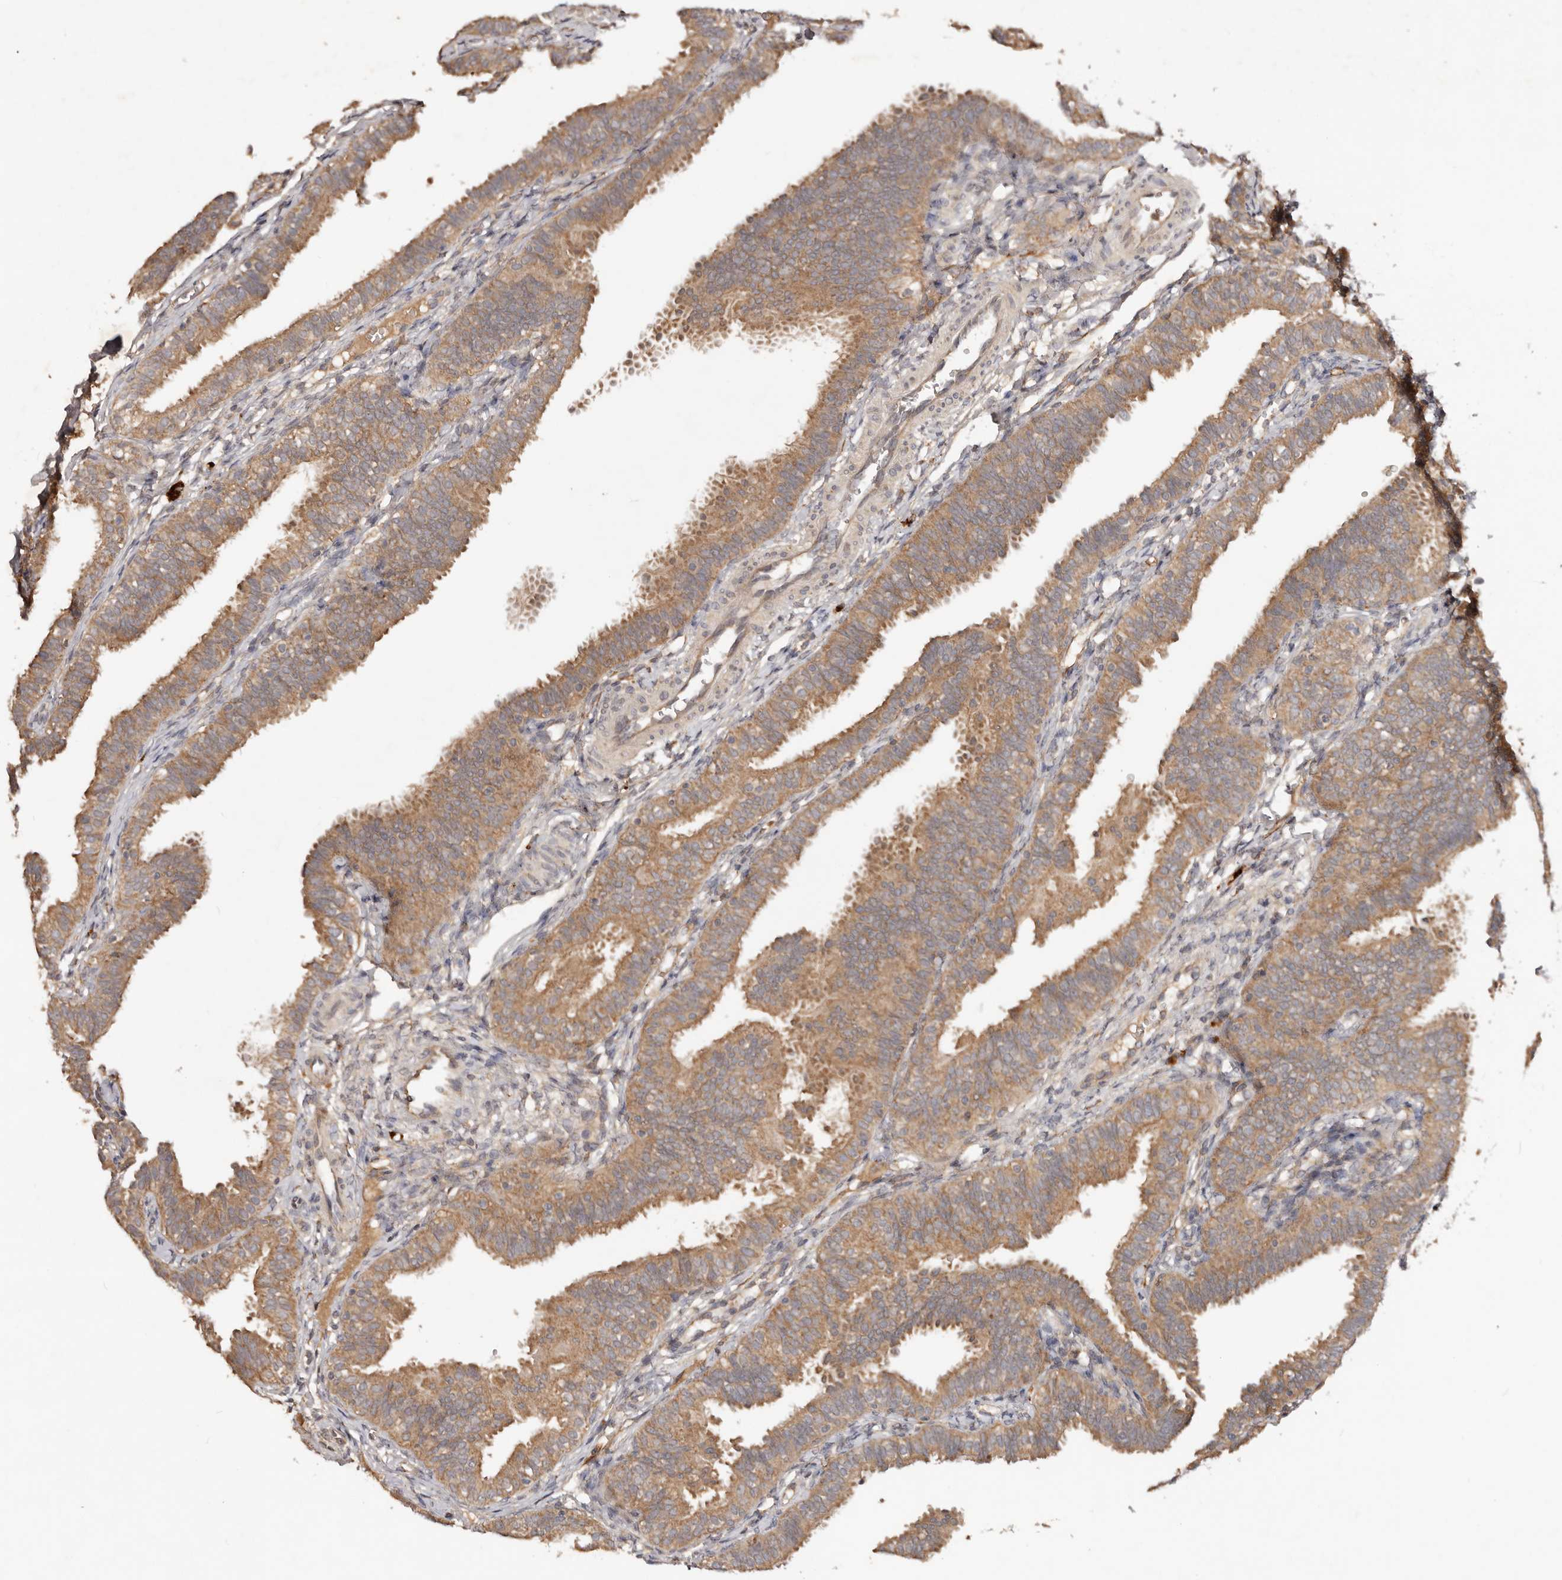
{"staining": {"intensity": "moderate", "quantity": ">75%", "location": "cytoplasmic/membranous"}, "tissue": "fallopian tube", "cell_type": "Glandular cells", "image_type": "normal", "snomed": [{"axis": "morphology", "description": "Normal tissue, NOS"}, {"axis": "topography", "description": "Fallopian tube"}], "caption": "Fallopian tube stained with immunohistochemistry (IHC) exhibits moderate cytoplasmic/membranous positivity in about >75% of glandular cells.", "gene": "PKIB", "patient": {"sex": "female", "age": 35}}